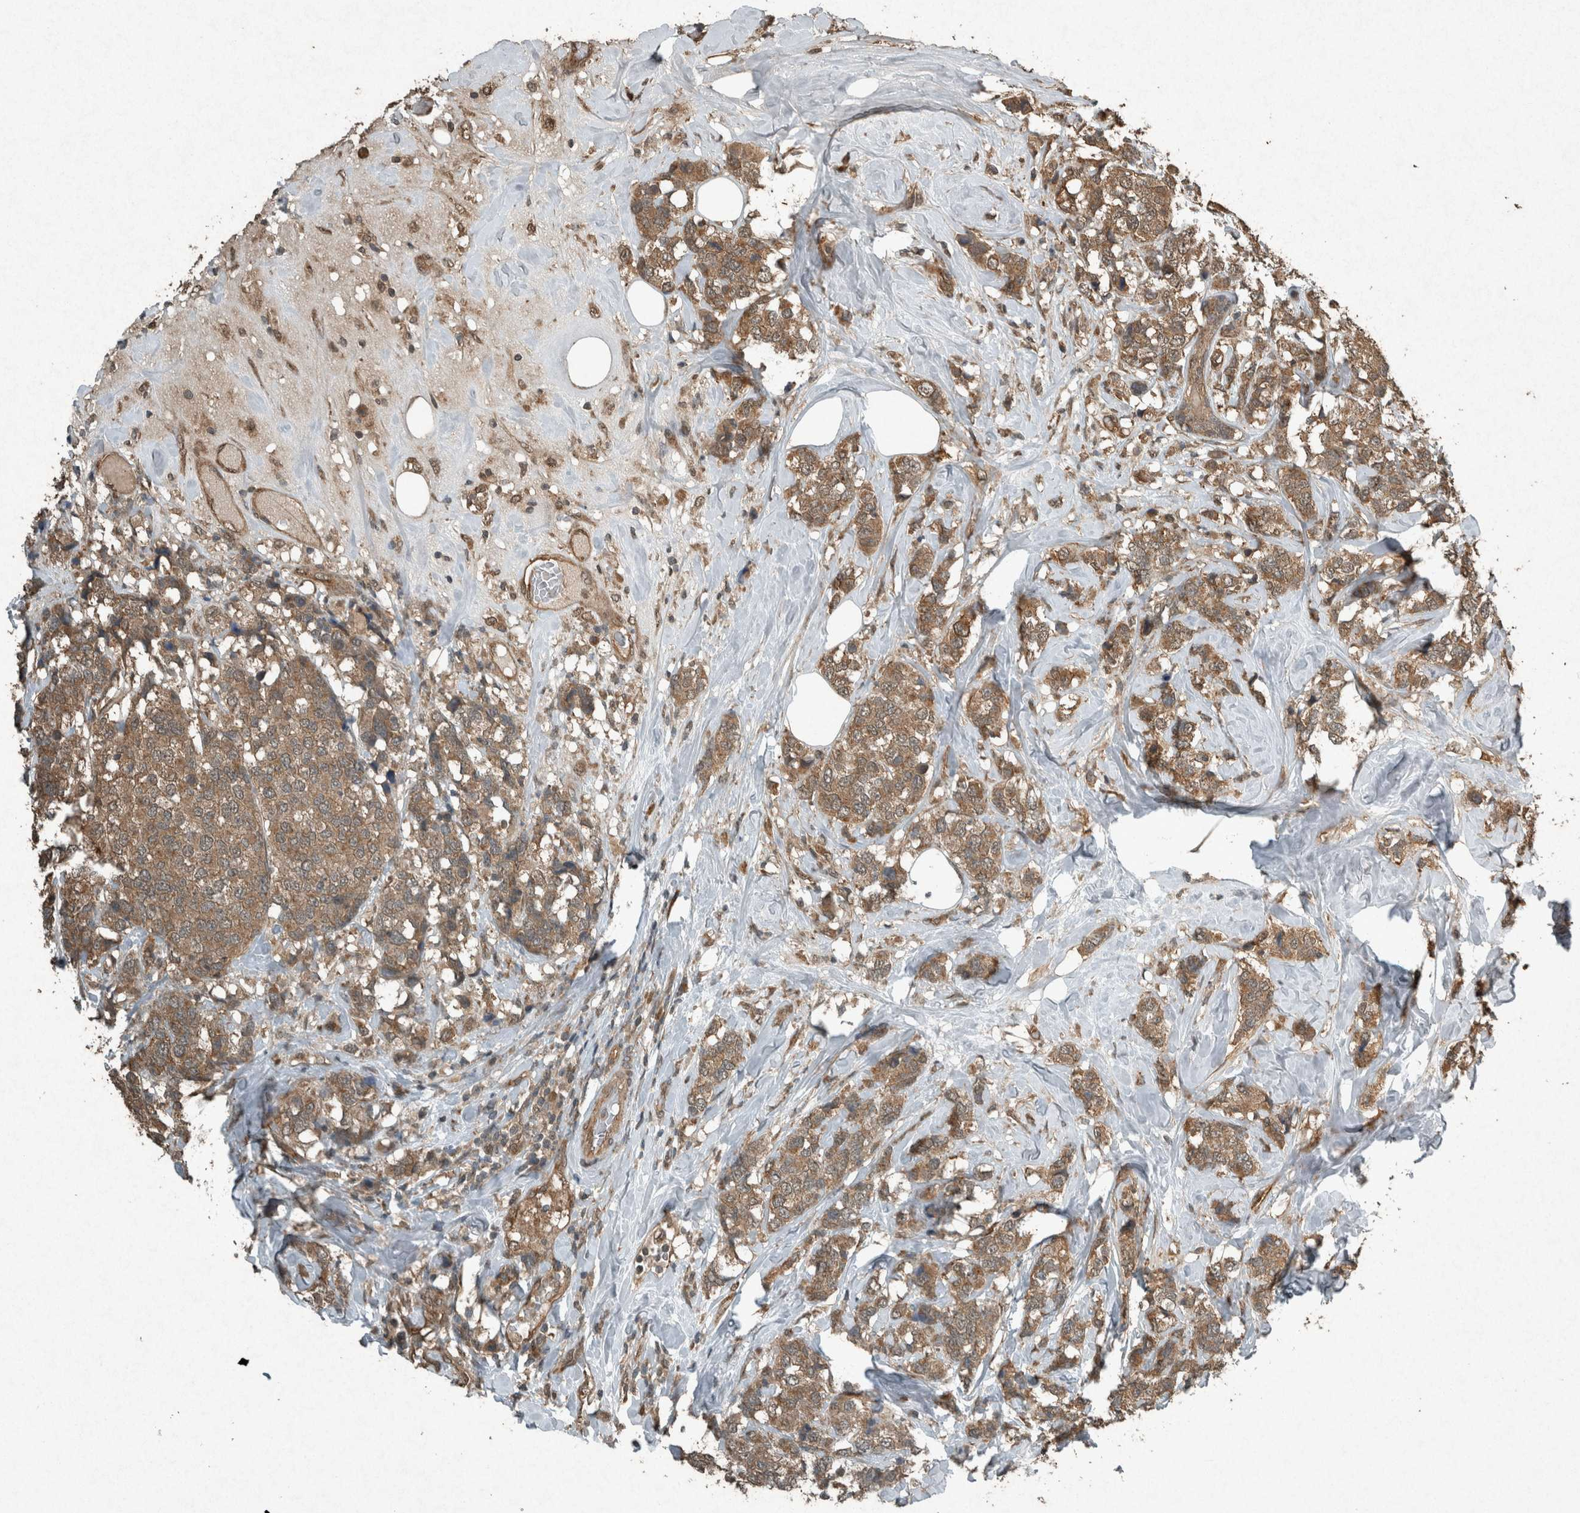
{"staining": {"intensity": "moderate", "quantity": ">75%", "location": "cytoplasmic/membranous"}, "tissue": "breast cancer", "cell_type": "Tumor cells", "image_type": "cancer", "snomed": [{"axis": "morphology", "description": "Lobular carcinoma"}, {"axis": "topography", "description": "Breast"}], "caption": "Protein staining displays moderate cytoplasmic/membranous expression in about >75% of tumor cells in lobular carcinoma (breast).", "gene": "ARHGEF12", "patient": {"sex": "female", "age": 59}}